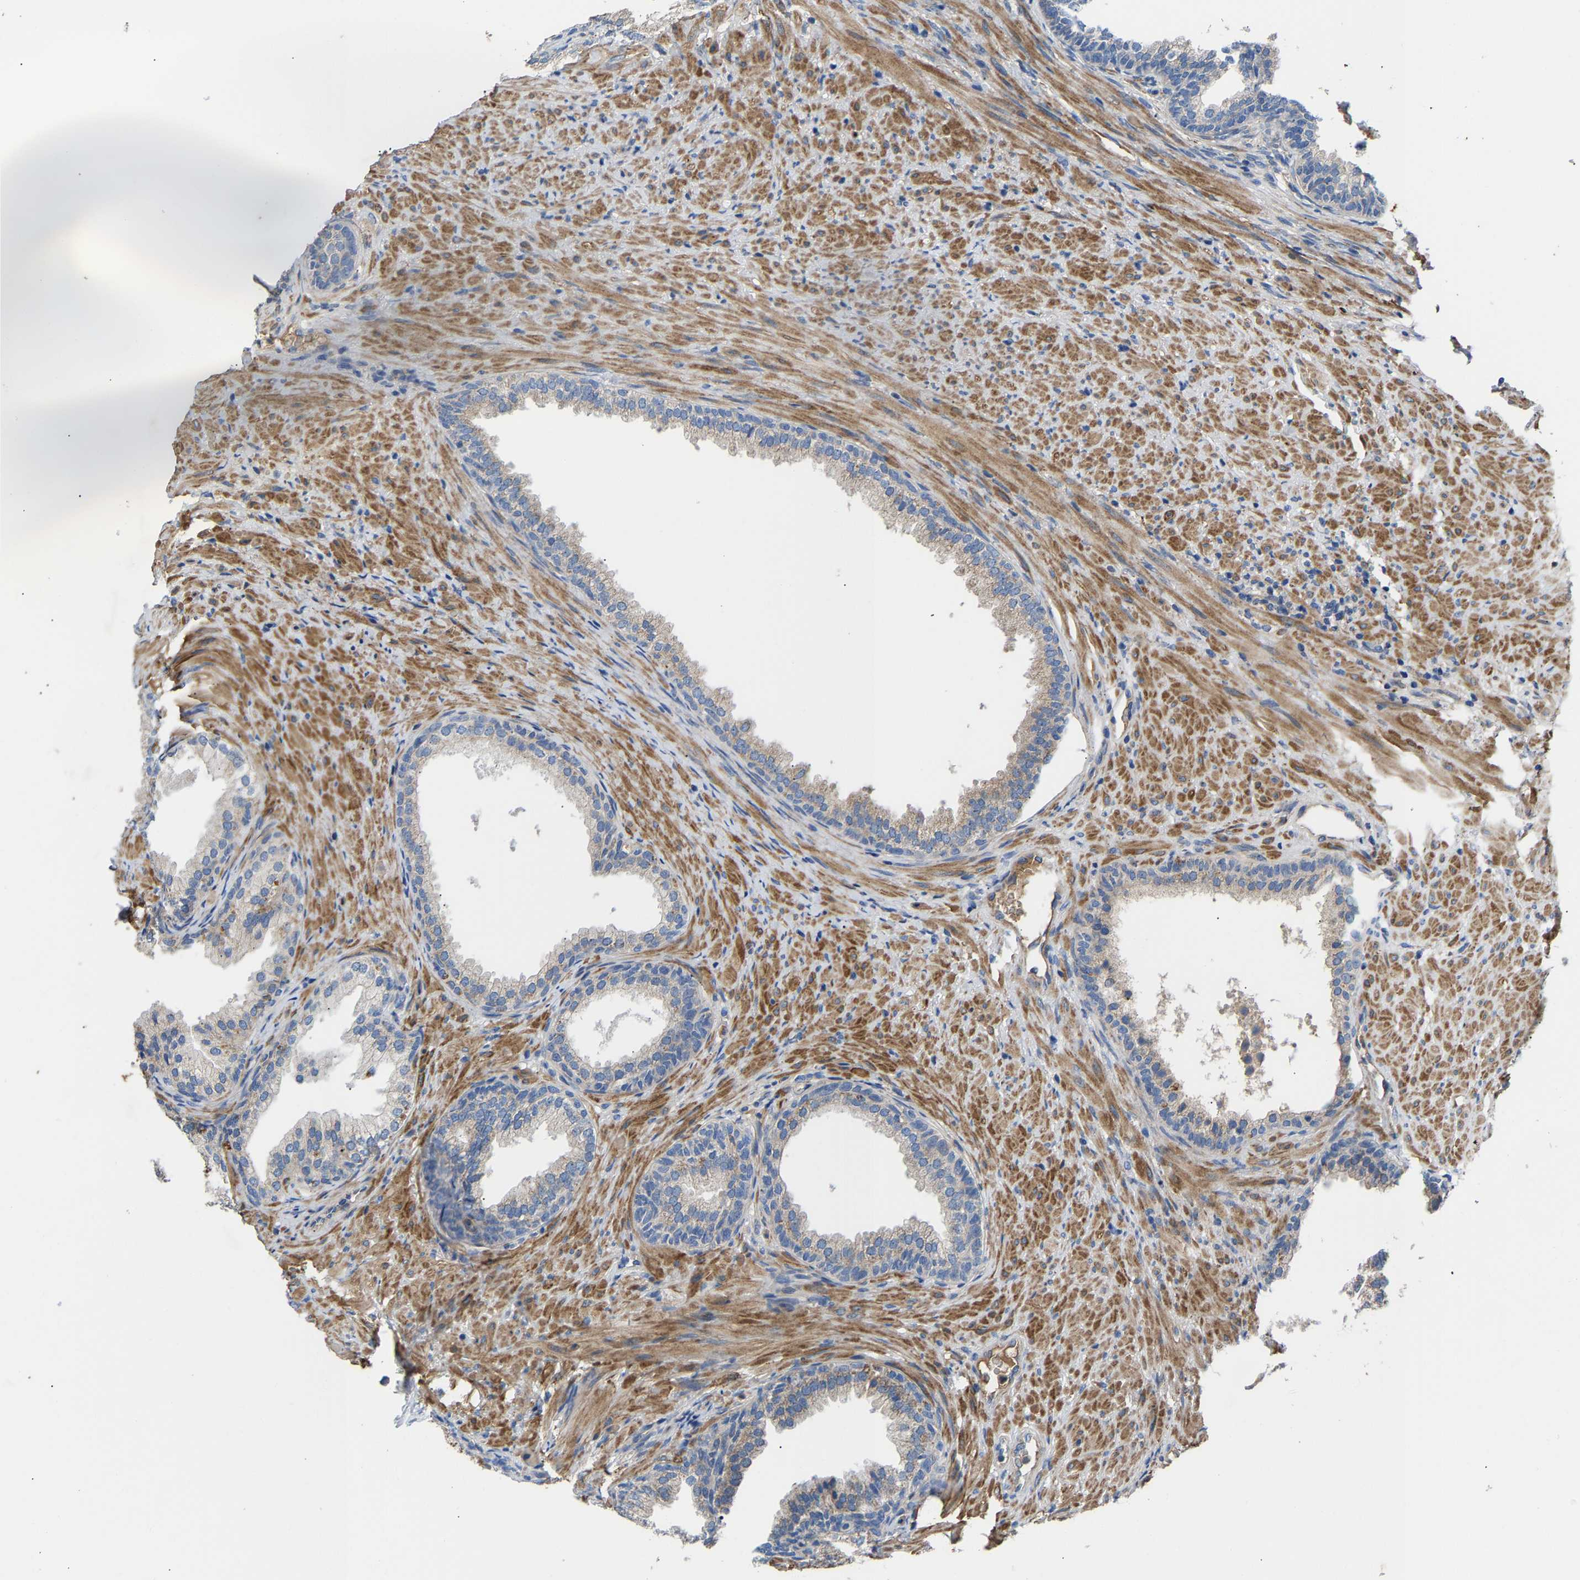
{"staining": {"intensity": "negative", "quantity": "none", "location": "none"}, "tissue": "prostate", "cell_type": "Glandular cells", "image_type": "normal", "snomed": [{"axis": "morphology", "description": "Normal tissue, NOS"}, {"axis": "topography", "description": "Prostate"}], "caption": "Protein analysis of unremarkable prostate exhibits no significant staining in glandular cells. The staining is performed using DAB brown chromogen with nuclei counter-stained in using hematoxylin.", "gene": "CCDC171", "patient": {"sex": "male", "age": 76}}